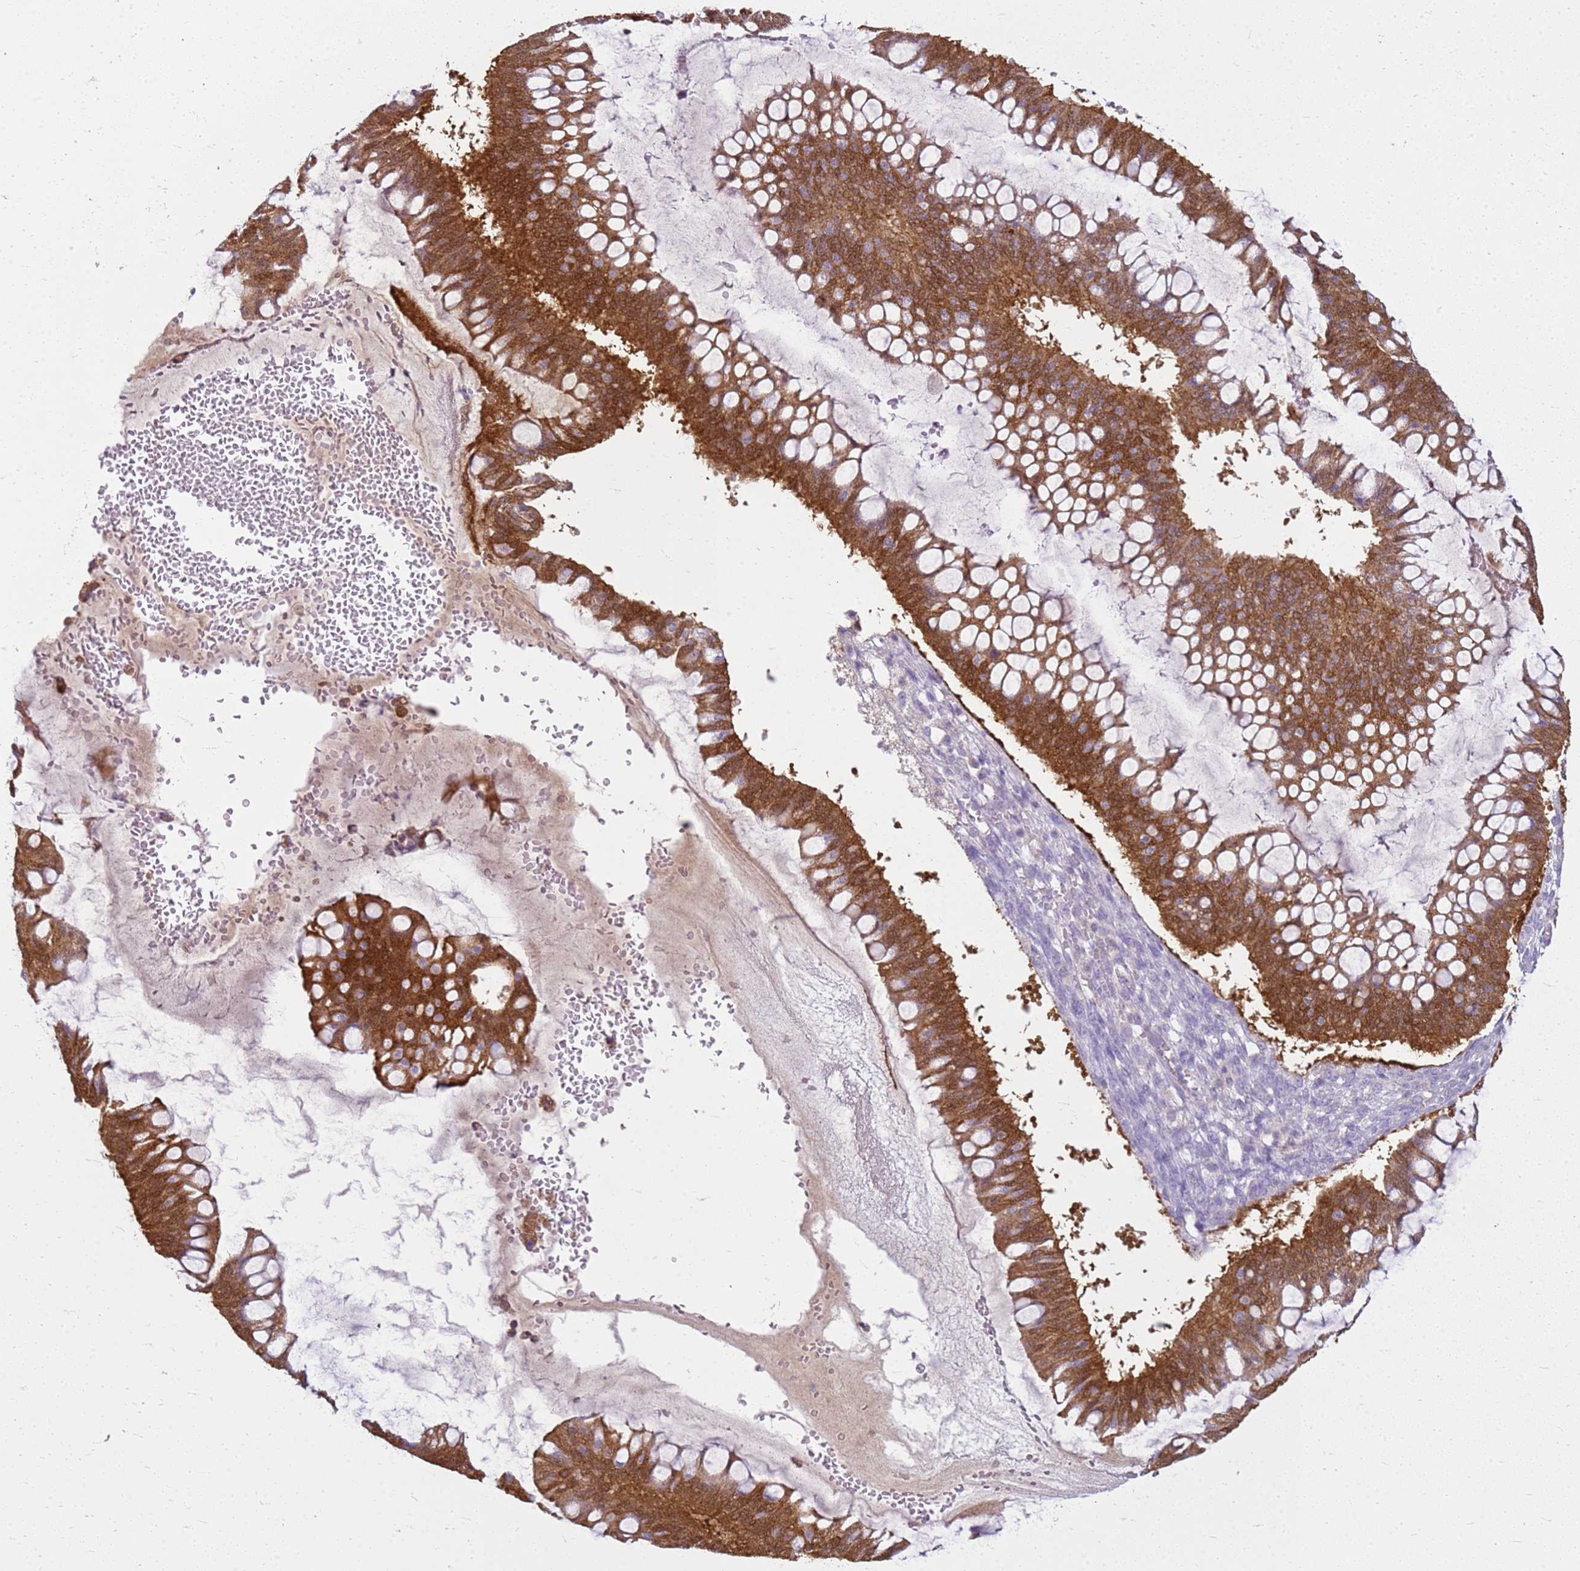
{"staining": {"intensity": "strong", "quantity": ">75%", "location": "cytoplasmic/membranous"}, "tissue": "ovarian cancer", "cell_type": "Tumor cells", "image_type": "cancer", "snomed": [{"axis": "morphology", "description": "Cystadenocarcinoma, mucinous, NOS"}, {"axis": "topography", "description": "Ovary"}], "caption": "DAB (3,3'-diaminobenzidine) immunohistochemical staining of human ovarian mucinous cystadenocarcinoma reveals strong cytoplasmic/membranous protein staining in about >75% of tumor cells. (DAB (3,3'-diaminobenzidine) = brown stain, brightfield microscopy at high magnification).", "gene": "SULT1E1", "patient": {"sex": "female", "age": 73}}